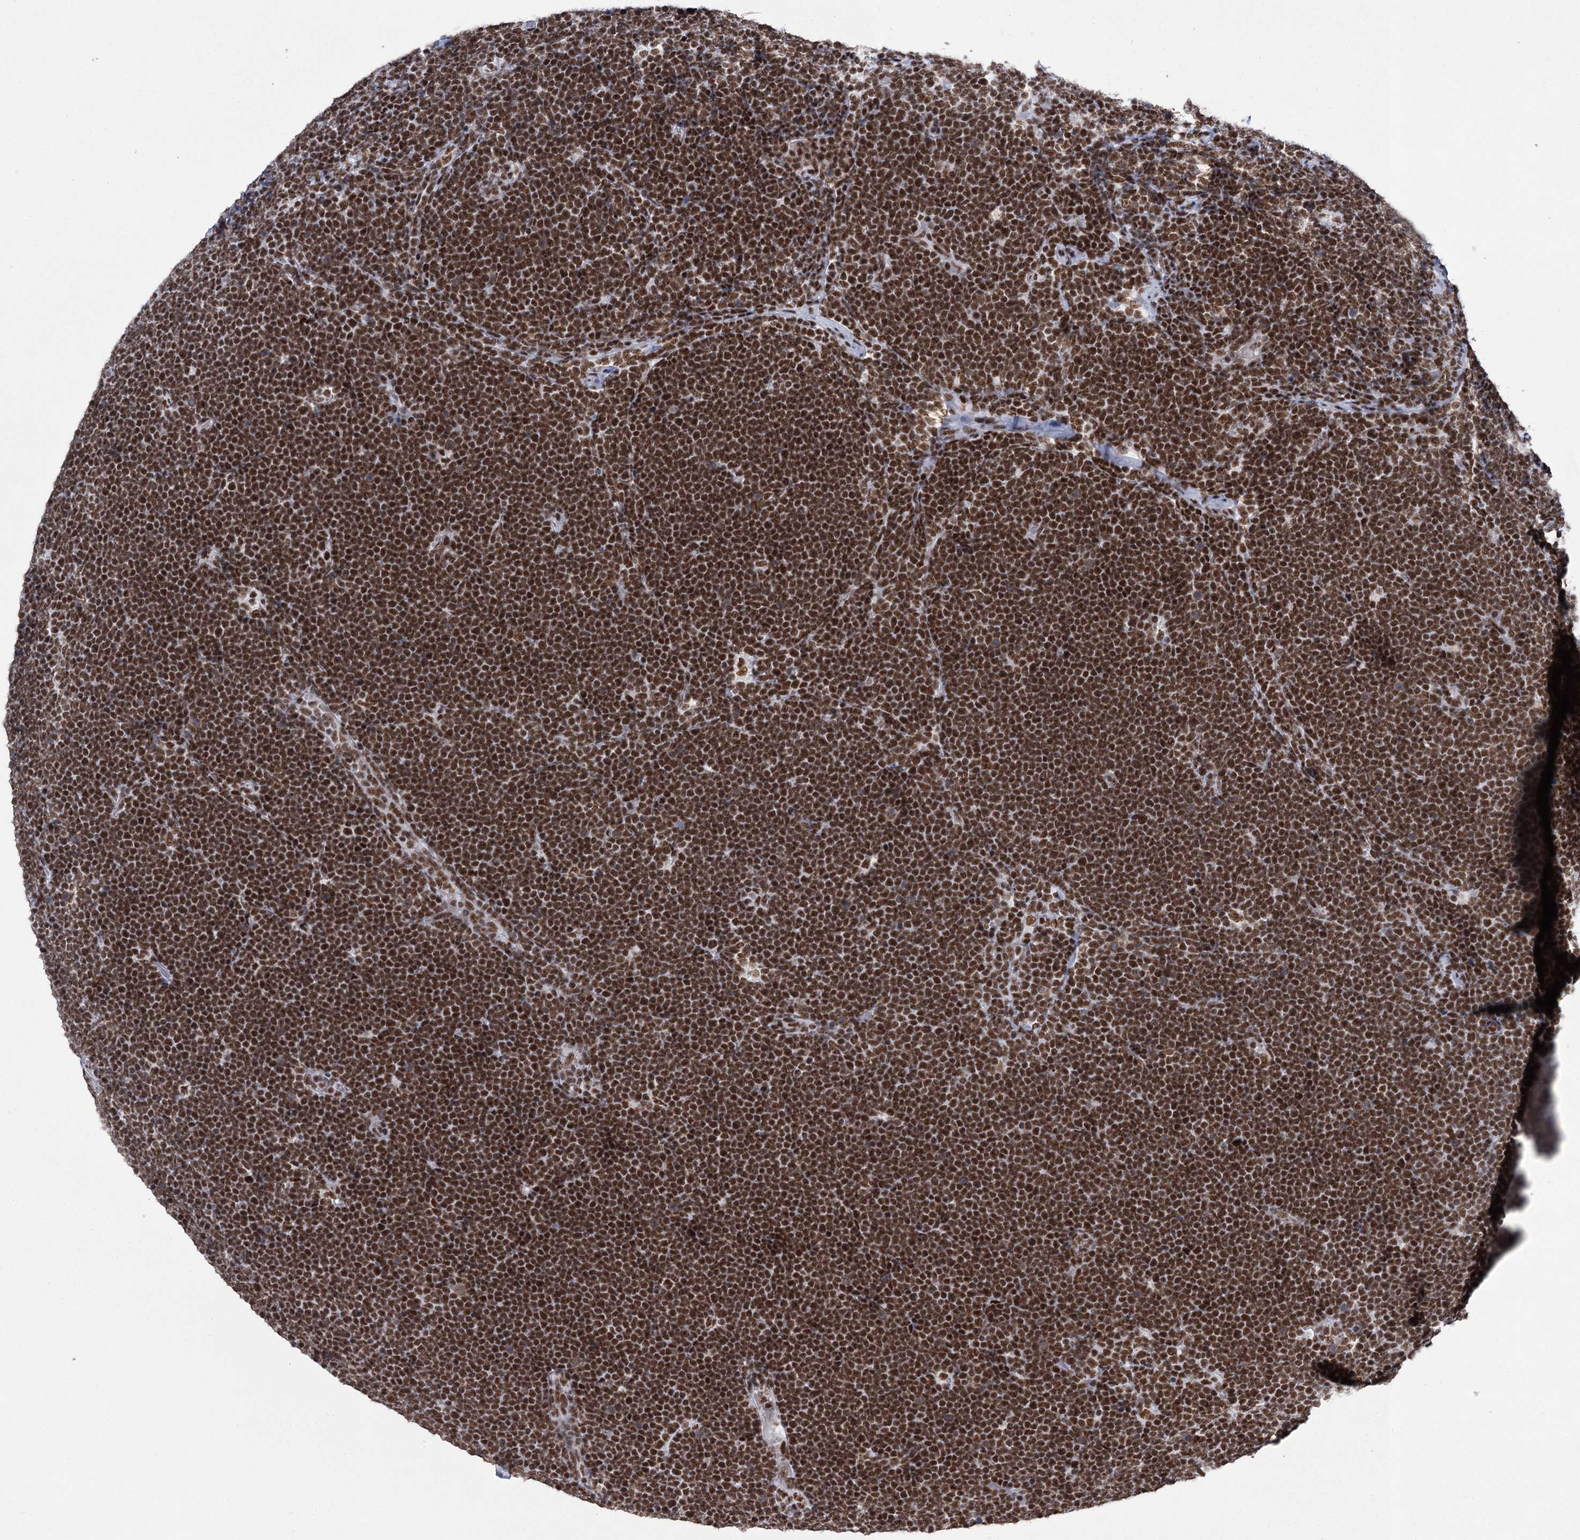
{"staining": {"intensity": "strong", "quantity": ">75%", "location": "nuclear"}, "tissue": "lymphoma", "cell_type": "Tumor cells", "image_type": "cancer", "snomed": [{"axis": "morphology", "description": "Malignant lymphoma, non-Hodgkin's type, High grade"}, {"axis": "topography", "description": "Lymph node"}], "caption": "High-power microscopy captured an immunohistochemistry (IHC) photomicrograph of malignant lymphoma, non-Hodgkin's type (high-grade), revealing strong nuclear positivity in about >75% of tumor cells. The protein of interest is stained brown, and the nuclei are stained in blue (DAB (3,3'-diaminobenzidine) IHC with brightfield microscopy, high magnification).", "gene": "SCAF8", "patient": {"sex": "male", "age": 13}}